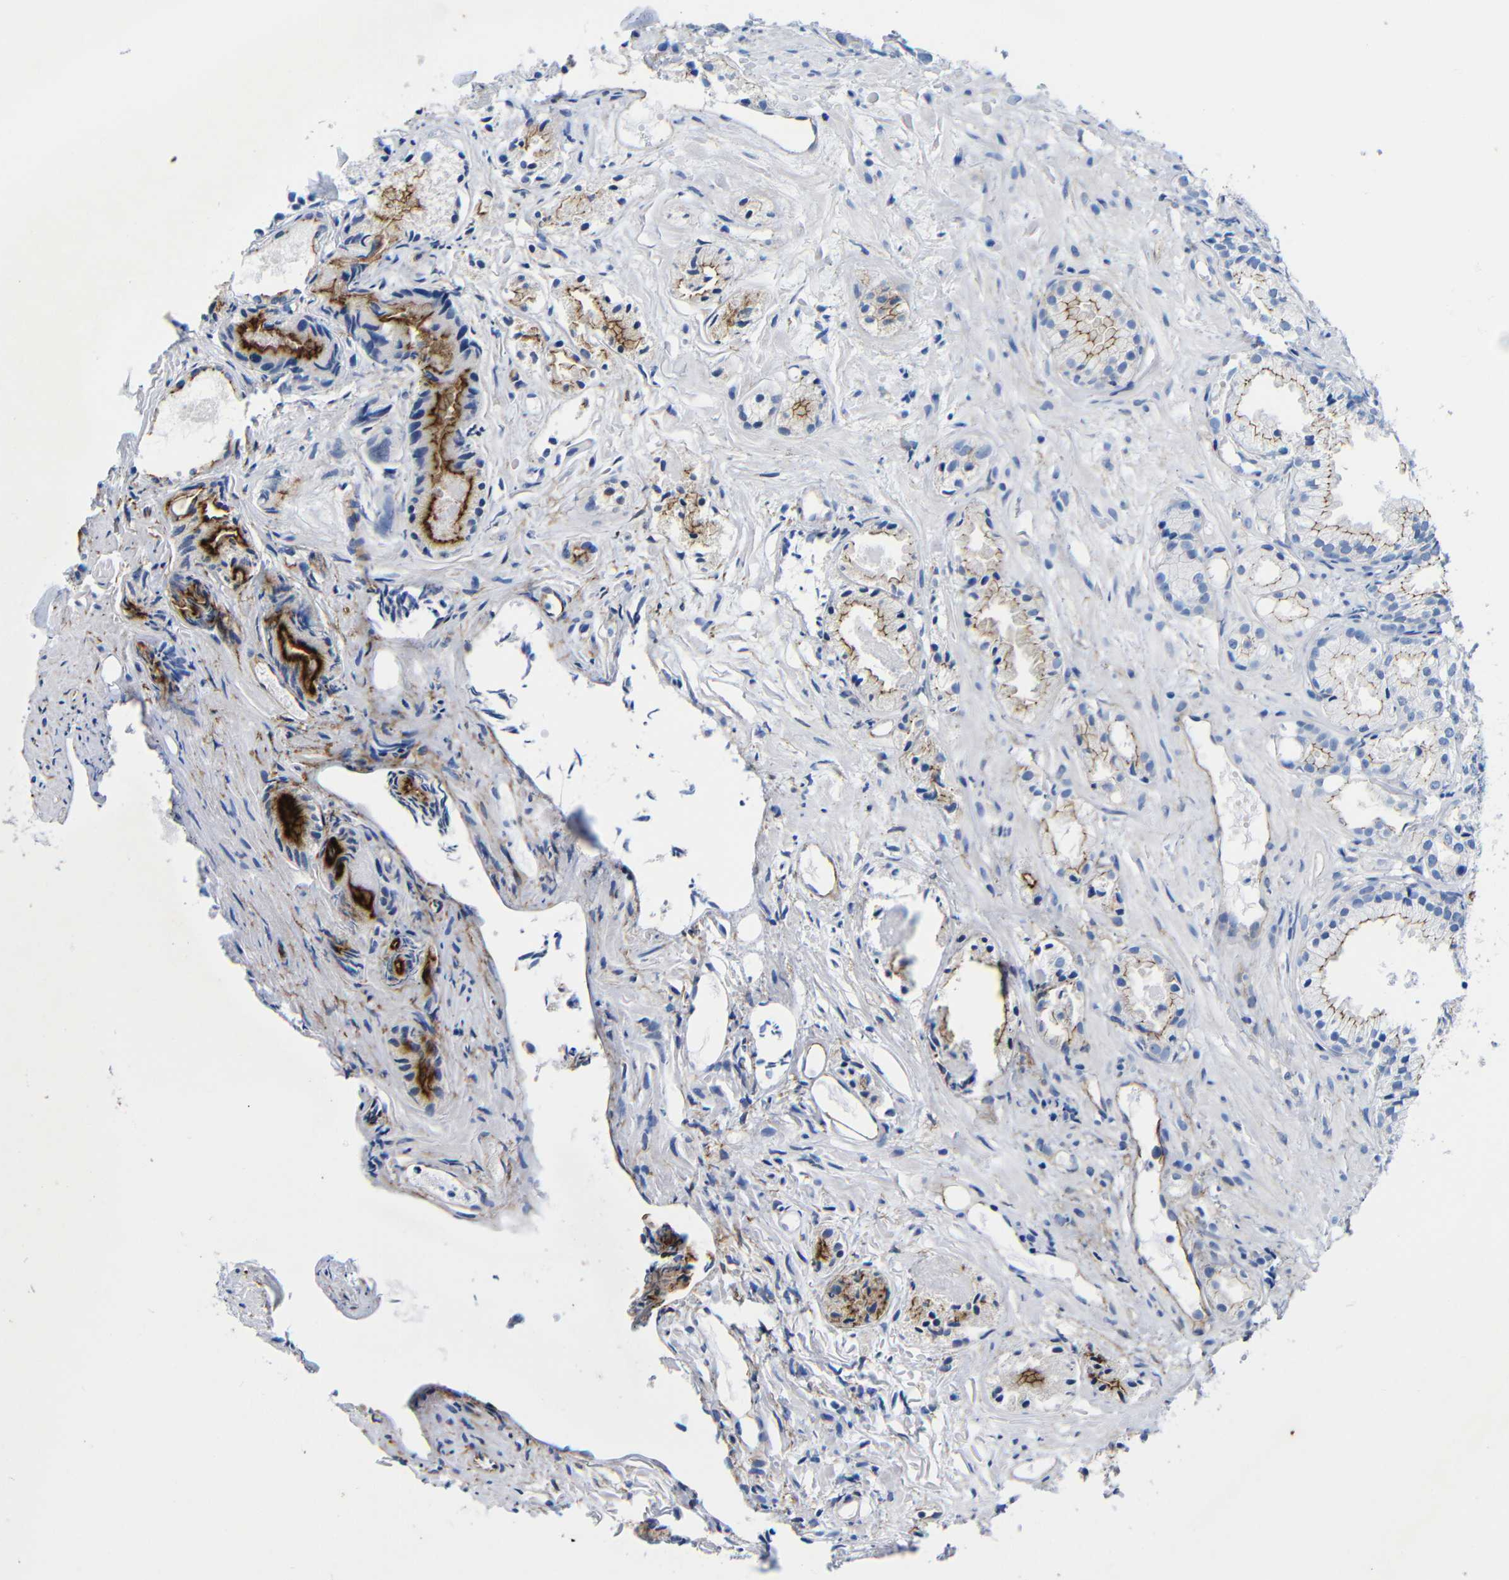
{"staining": {"intensity": "strong", "quantity": "<25%", "location": "cytoplasmic/membranous"}, "tissue": "prostate cancer", "cell_type": "Tumor cells", "image_type": "cancer", "snomed": [{"axis": "morphology", "description": "Adenocarcinoma, Low grade"}, {"axis": "topography", "description": "Prostate"}], "caption": "Low-grade adenocarcinoma (prostate) stained with DAB immunohistochemistry shows medium levels of strong cytoplasmic/membranous staining in approximately <25% of tumor cells. (IHC, brightfield microscopy, high magnification).", "gene": "CGNL1", "patient": {"sex": "male", "age": 72}}